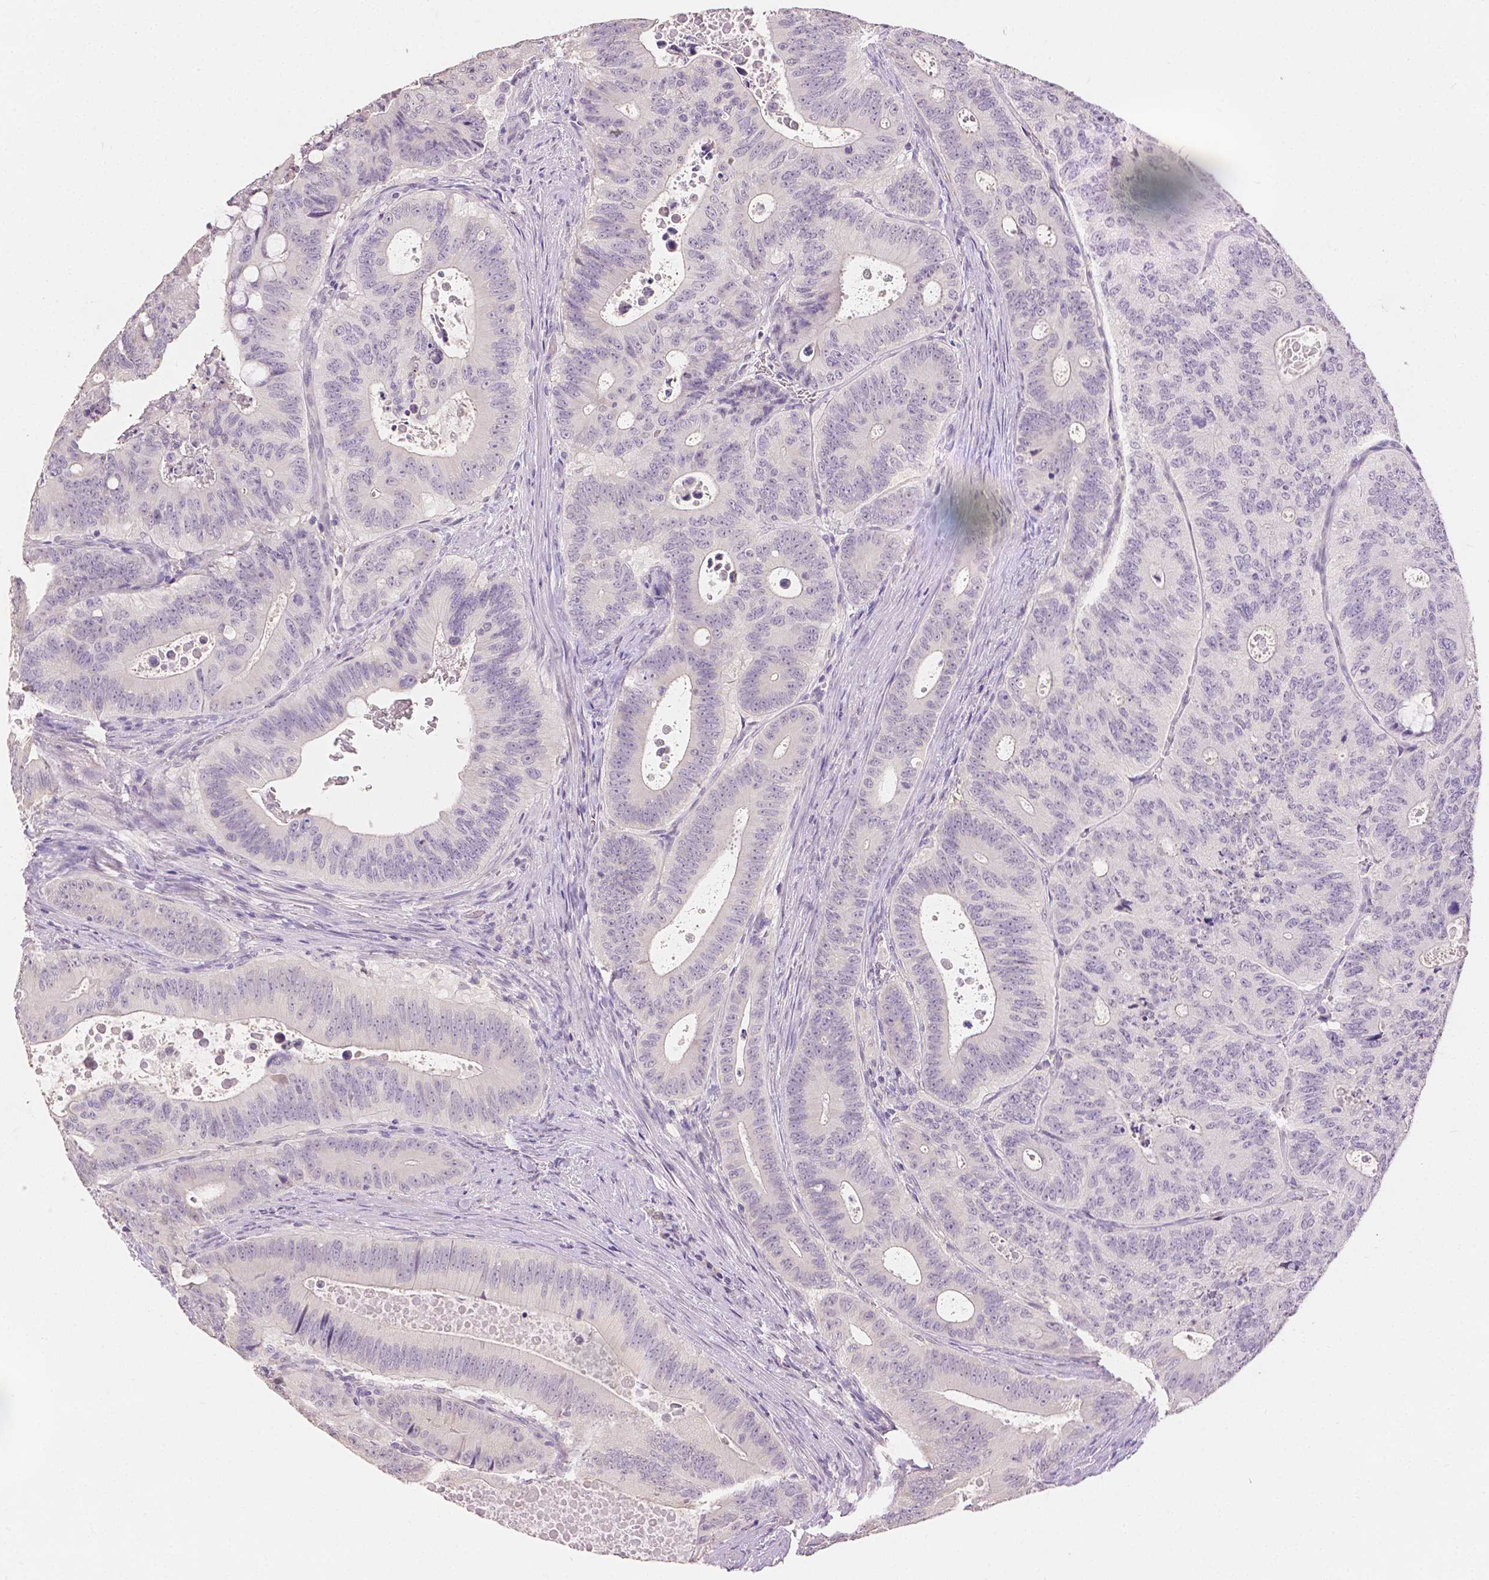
{"staining": {"intensity": "negative", "quantity": "none", "location": "none"}, "tissue": "colorectal cancer", "cell_type": "Tumor cells", "image_type": "cancer", "snomed": [{"axis": "morphology", "description": "Adenocarcinoma, NOS"}, {"axis": "topography", "description": "Colon"}], "caption": "This image is of colorectal cancer (adenocarcinoma) stained with immunohistochemistry to label a protein in brown with the nuclei are counter-stained blue. There is no staining in tumor cells.", "gene": "TGM1", "patient": {"sex": "male", "age": 62}}